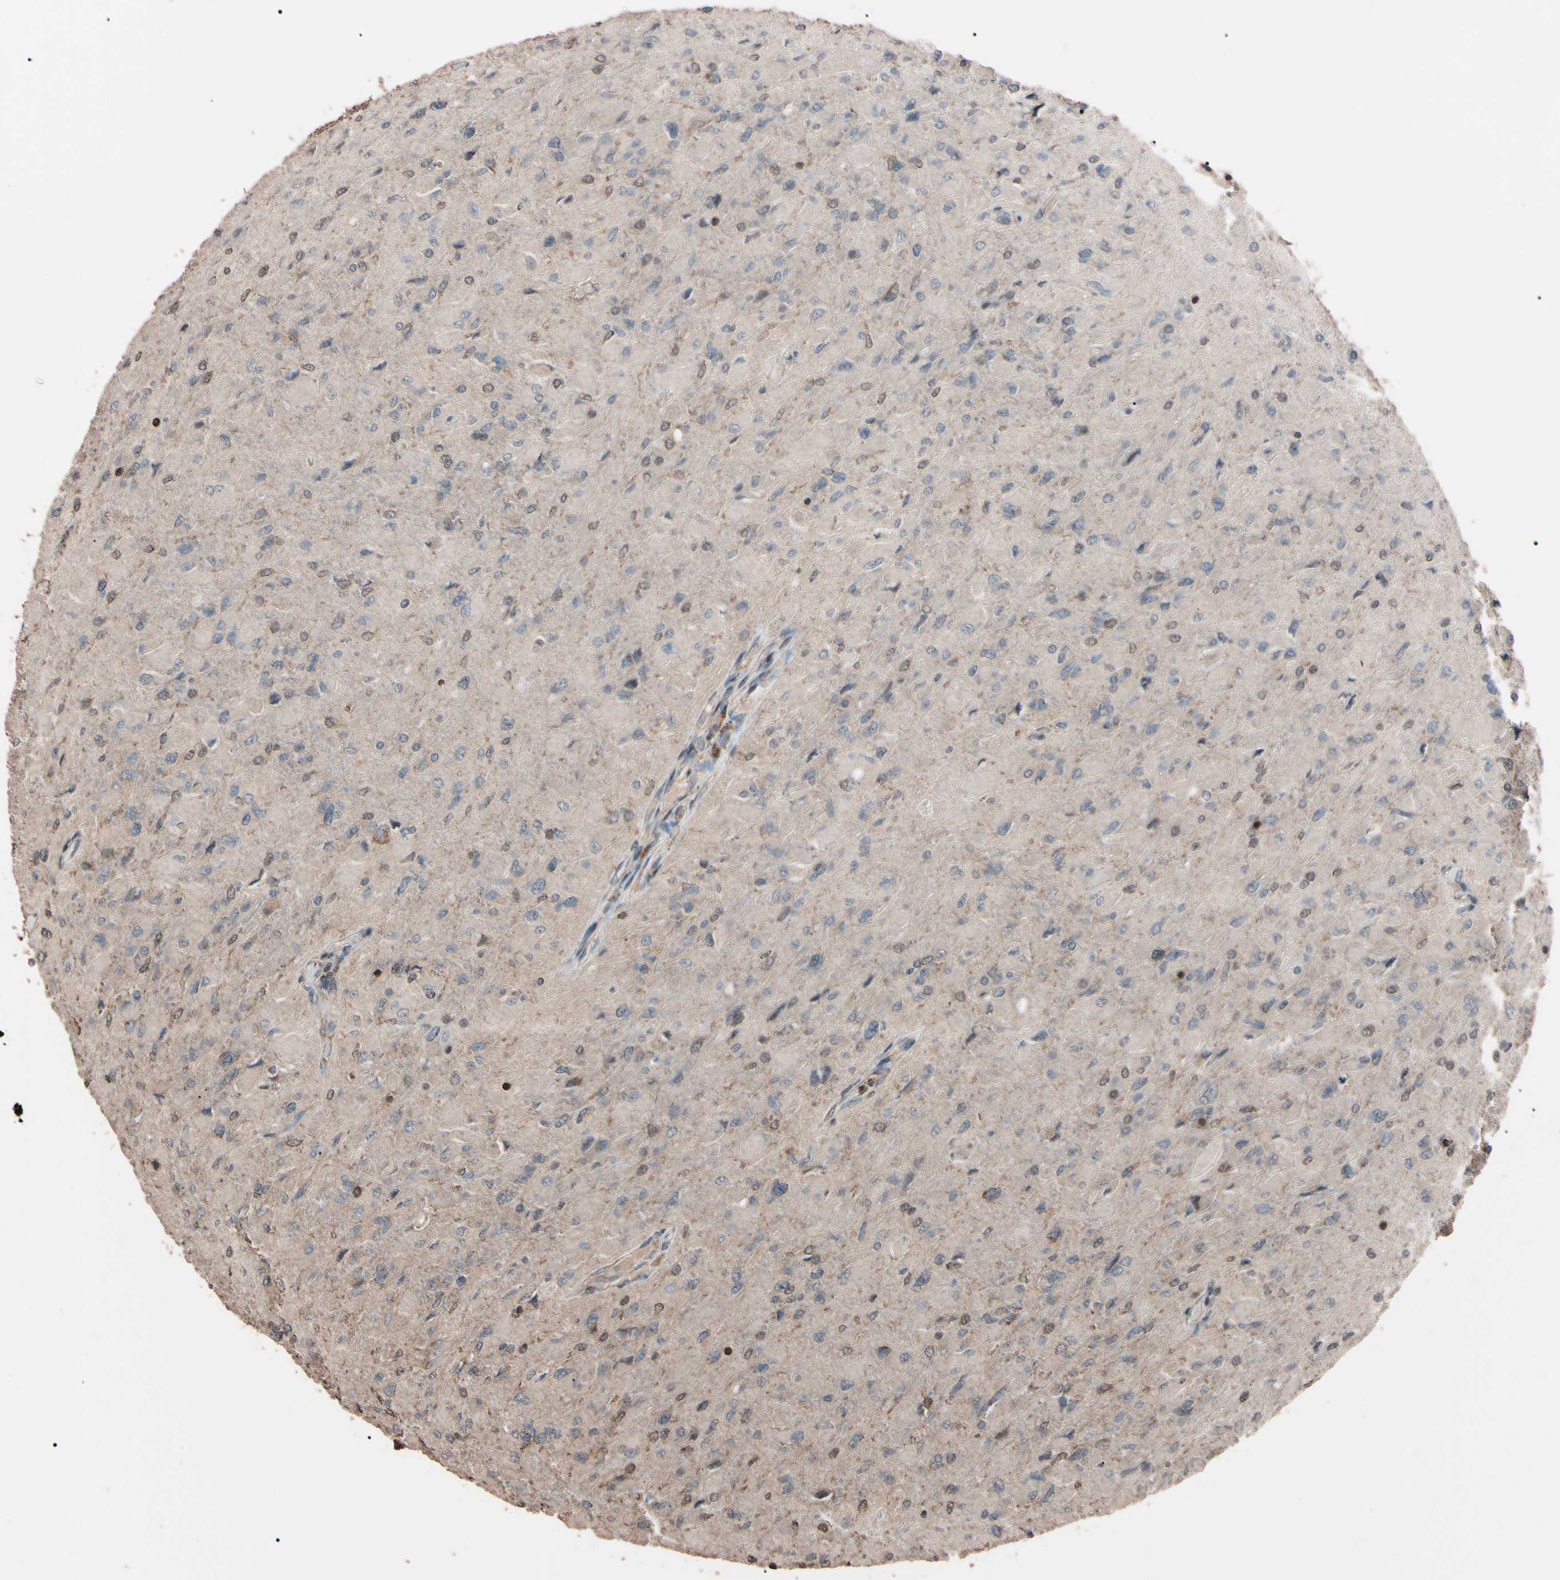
{"staining": {"intensity": "negative", "quantity": "none", "location": "none"}, "tissue": "glioma", "cell_type": "Tumor cells", "image_type": "cancer", "snomed": [{"axis": "morphology", "description": "Glioma, malignant, High grade"}, {"axis": "topography", "description": "Cerebral cortex"}], "caption": "Immunohistochemistry of malignant glioma (high-grade) displays no staining in tumor cells.", "gene": "TNFRSF1A", "patient": {"sex": "female", "age": 36}}